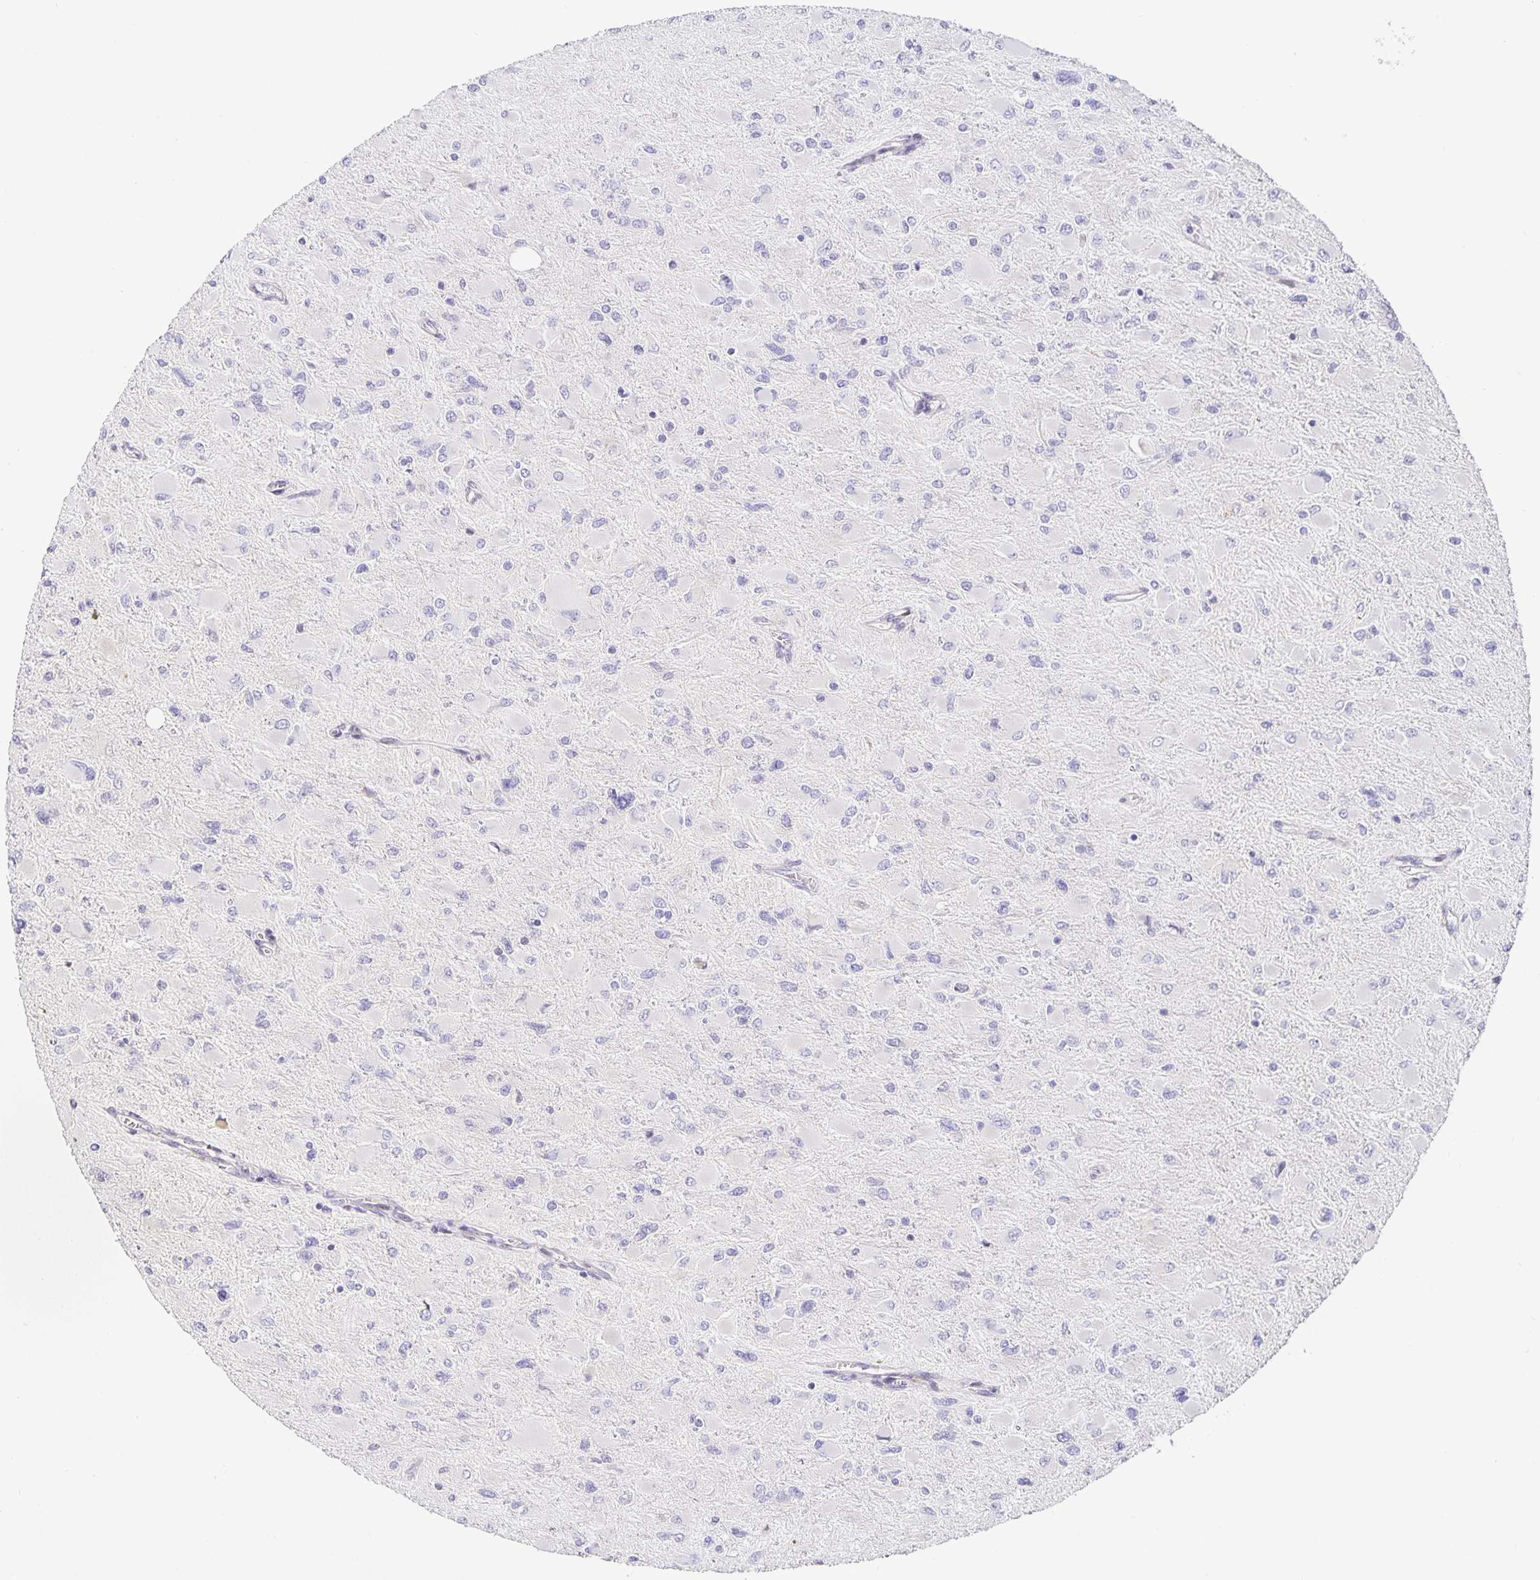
{"staining": {"intensity": "negative", "quantity": "none", "location": "none"}, "tissue": "glioma", "cell_type": "Tumor cells", "image_type": "cancer", "snomed": [{"axis": "morphology", "description": "Glioma, malignant, High grade"}, {"axis": "topography", "description": "Cerebral cortex"}], "caption": "IHC image of human malignant glioma (high-grade) stained for a protein (brown), which demonstrates no expression in tumor cells.", "gene": "TJP3", "patient": {"sex": "female", "age": 36}}